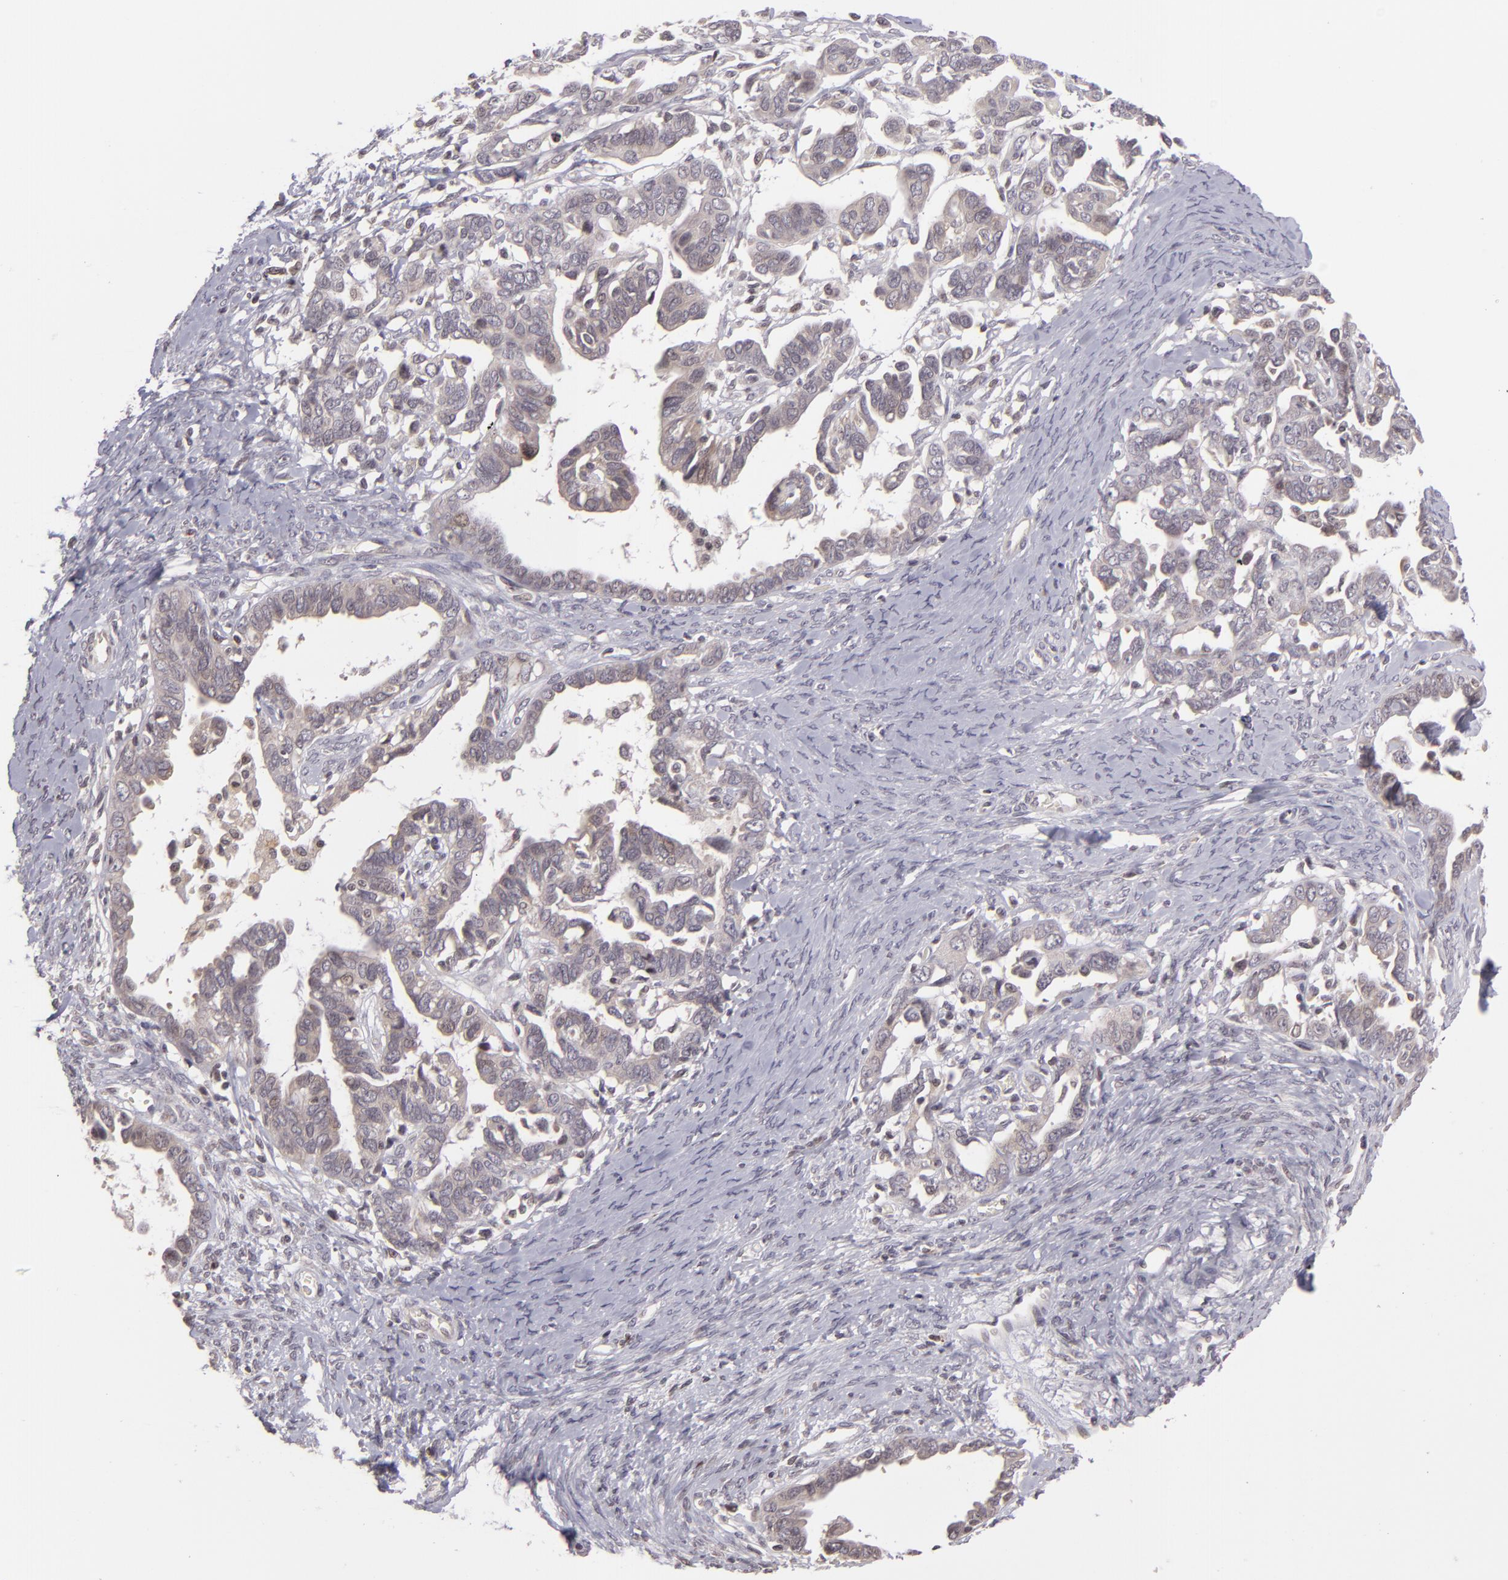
{"staining": {"intensity": "negative", "quantity": "none", "location": "none"}, "tissue": "ovarian cancer", "cell_type": "Tumor cells", "image_type": "cancer", "snomed": [{"axis": "morphology", "description": "Cystadenocarcinoma, serous, NOS"}, {"axis": "topography", "description": "Ovary"}], "caption": "High magnification brightfield microscopy of ovarian cancer (serous cystadenocarcinoma) stained with DAB (3,3'-diaminobenzidine) (brown) and counterstained with hematoxylin (blue): tumor cells show no significant expression.", "gene": "AKAP6", "patient": {"sex": "female", "age": 69}}